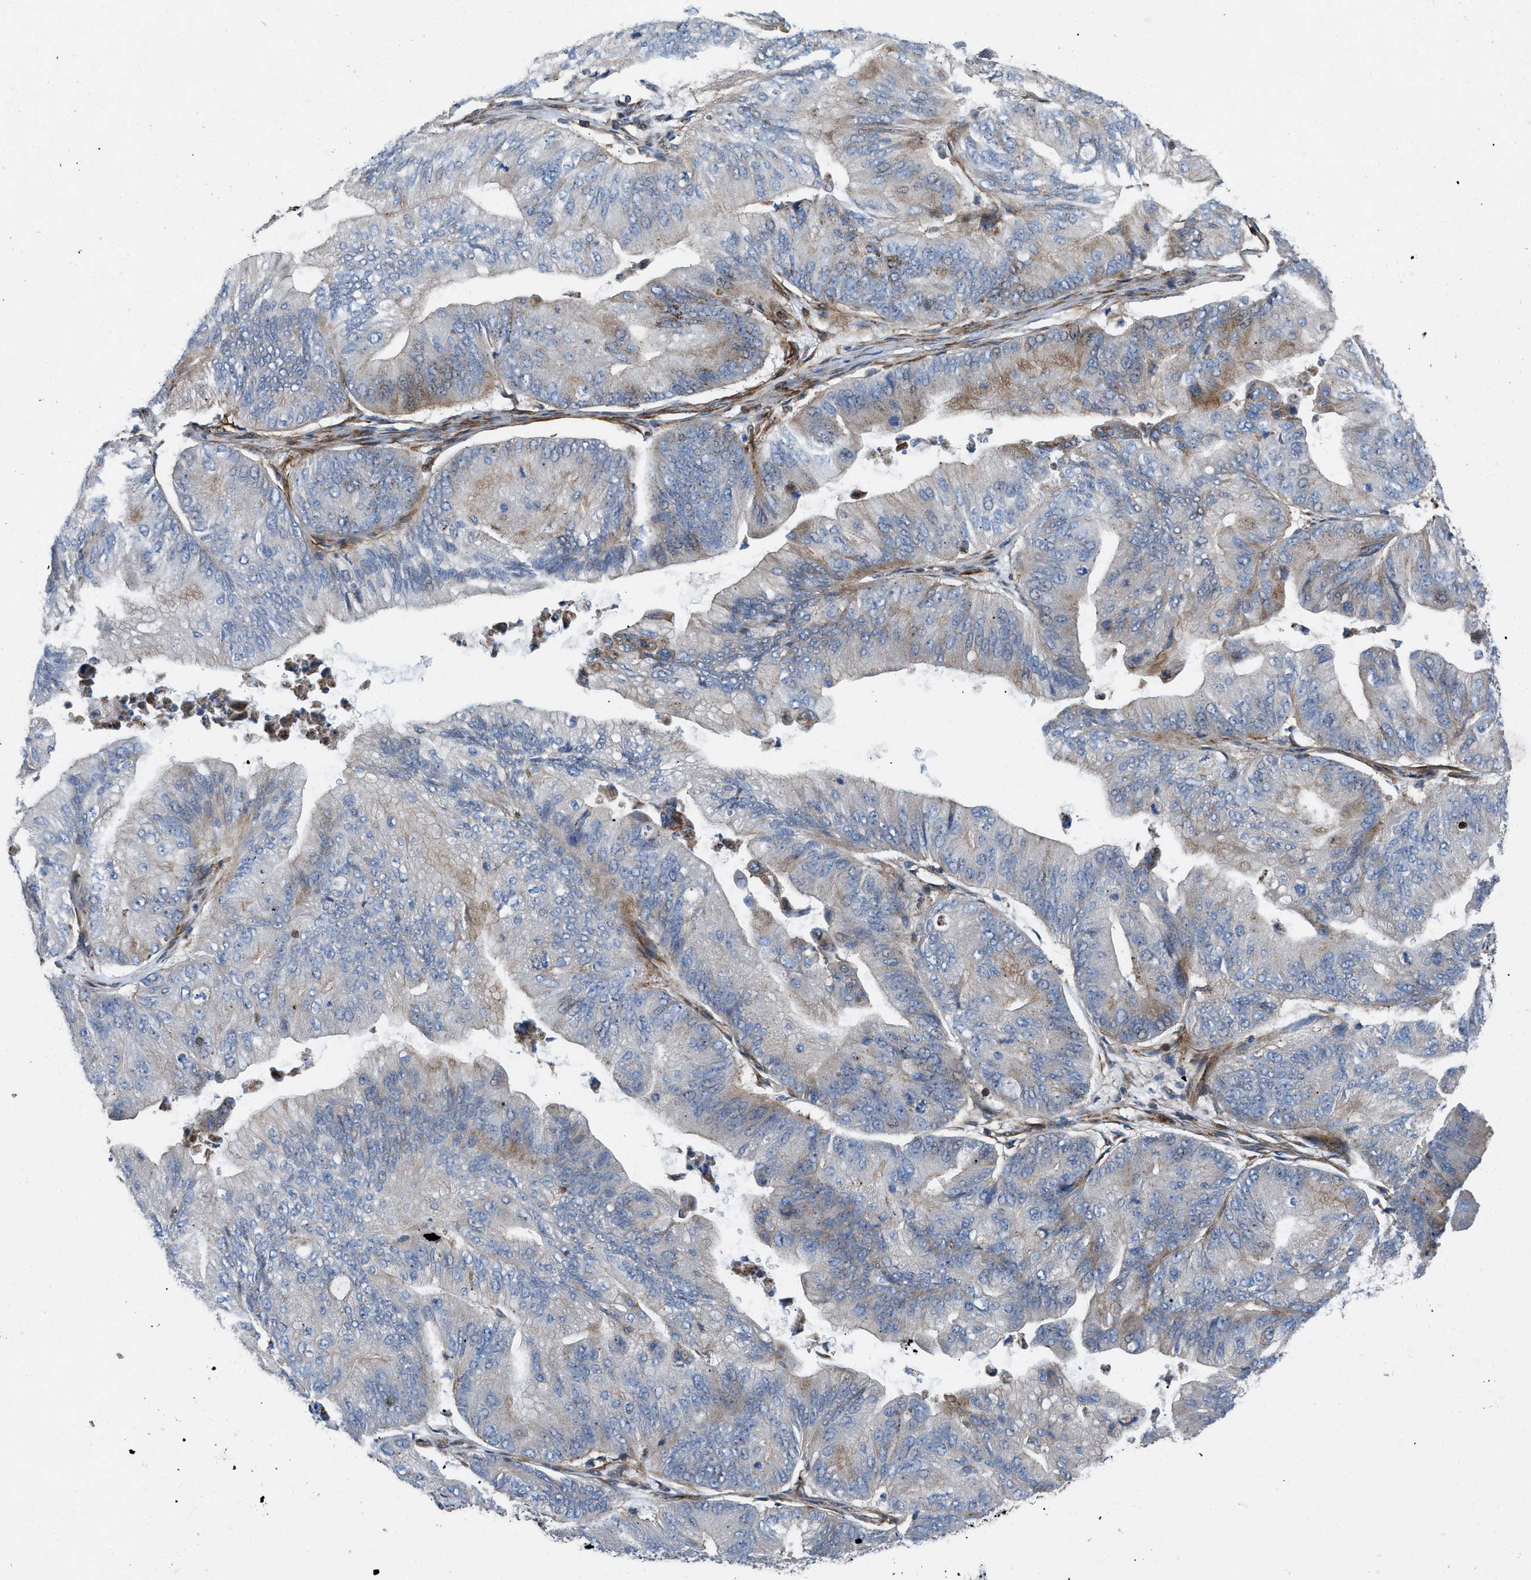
{"staining": {"intensity": "moderate", "quantity": "<25%", "location": "cytoplasmic/membranous"}, "tissue": "ovarian cancer", "cell_type": "Tumor cells", "image_type": "cancer", "snomed": [{"axis": "morphology", "description": "Cystadenocarcinoma, mucinous, NOS"}, {"axis": "topography", "description": "Ovary"}], "caption": "Immunohistochemical staining of ovarian mucinous cystadenocarcinoma exhibits low levels of moderate cytoplasmic/membranous protein positivity in approximately <25% of tumor cells.", "gene": "PTPRE", "patient": {"sex": "female", "age": 61}}